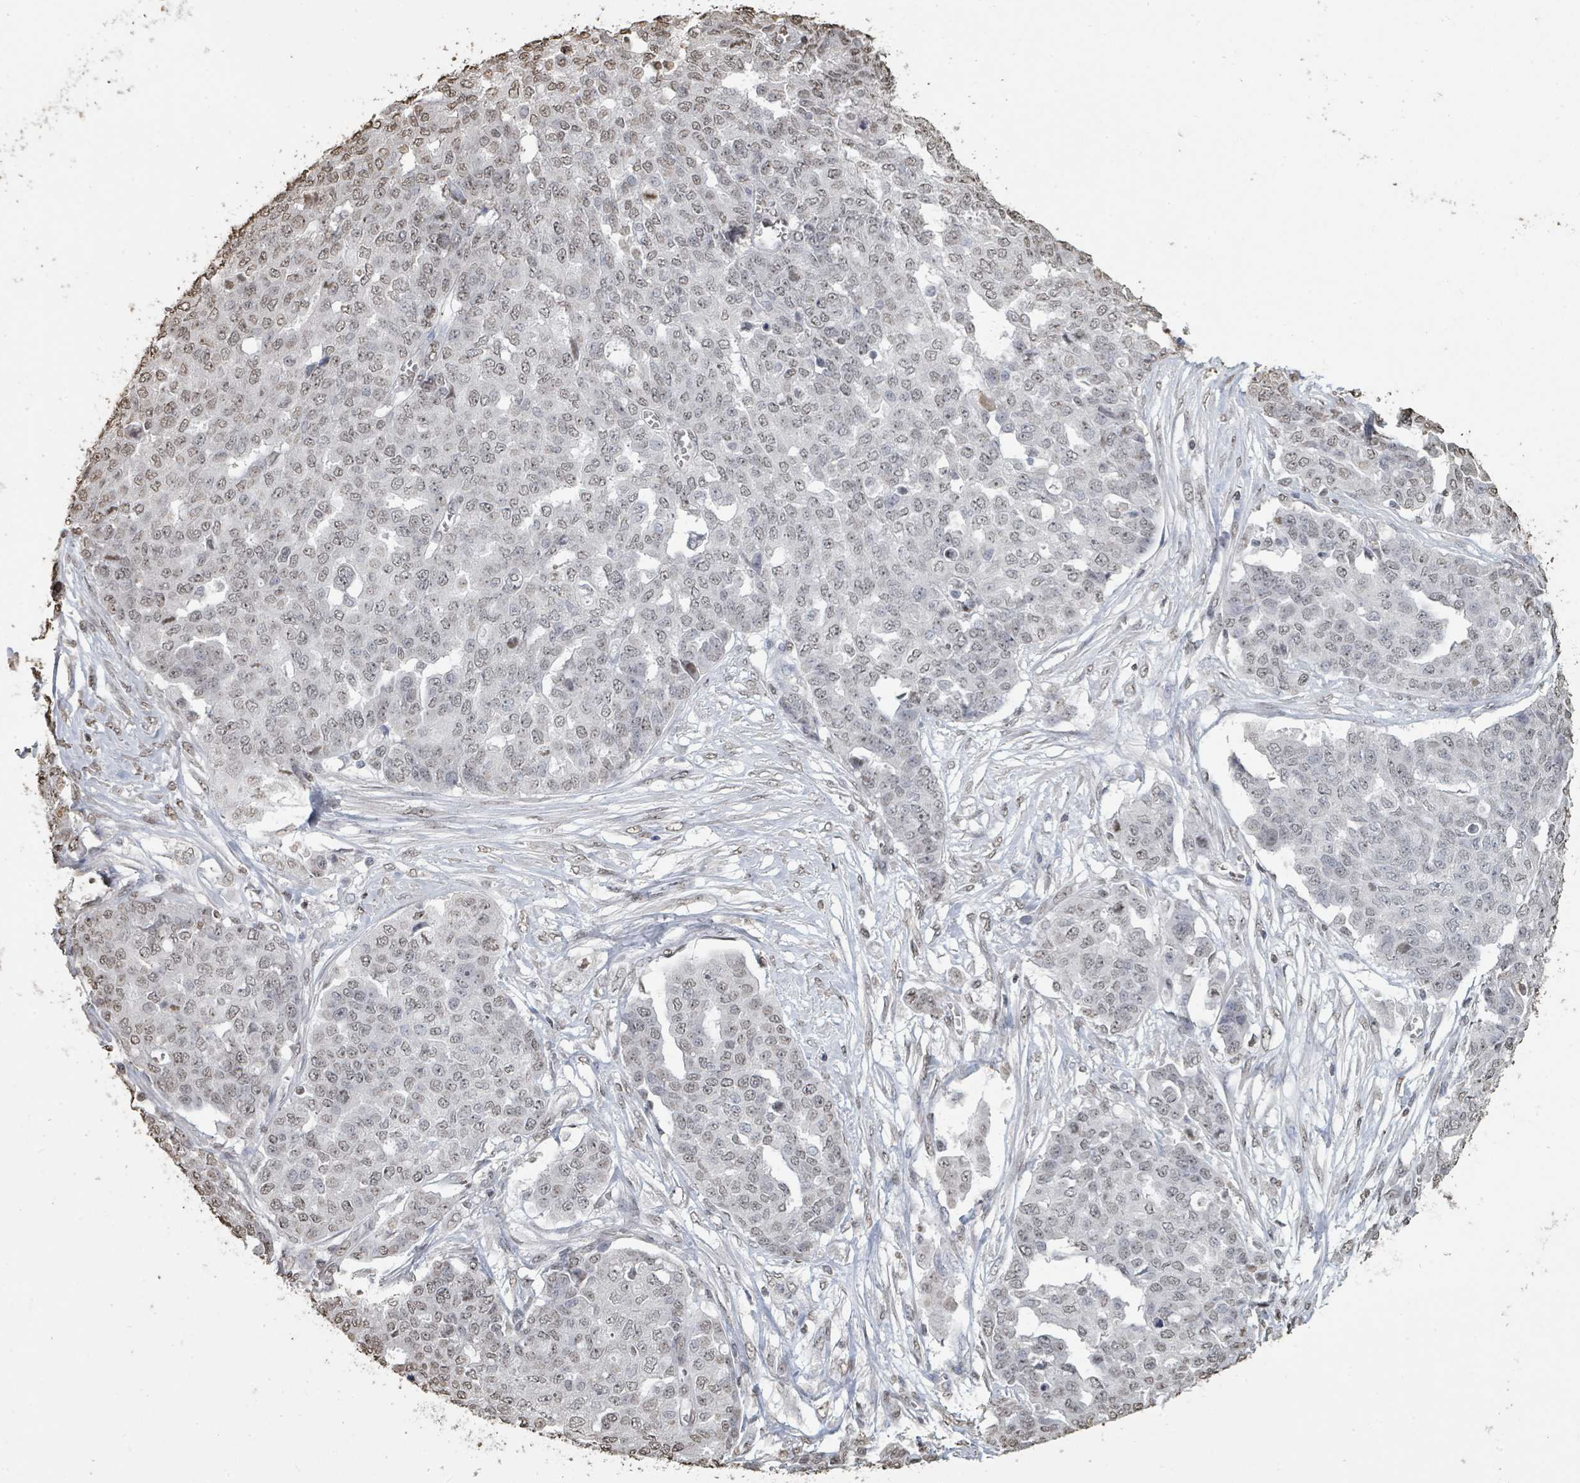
{"staining": {"intensity": "weak", "quantity": "25%-75%", "location": "nuclear"}, "tissue": "ovarian cancer", "cell_type": "Tumor cells", "image_type": "cancer", "snomed": [{"axis": "morphology", "description": "Cystadenocarcinoma, serous, NOS"}, {"axis": "topography", "description": "Soft tissue"}, {"axis": "topography", "description": "Ovary"}], "caption": "Tumor cells exhibit low levels of weak nuclear positivity in about 25%-75% of cells in ovarian cancer. (DAB (3,3'-diaminobenzidine) IHC, brown staining for protein, blue staining for nuclei).", "gene": "MRPS12", "patient": {"sex": "female", "age": 57}}